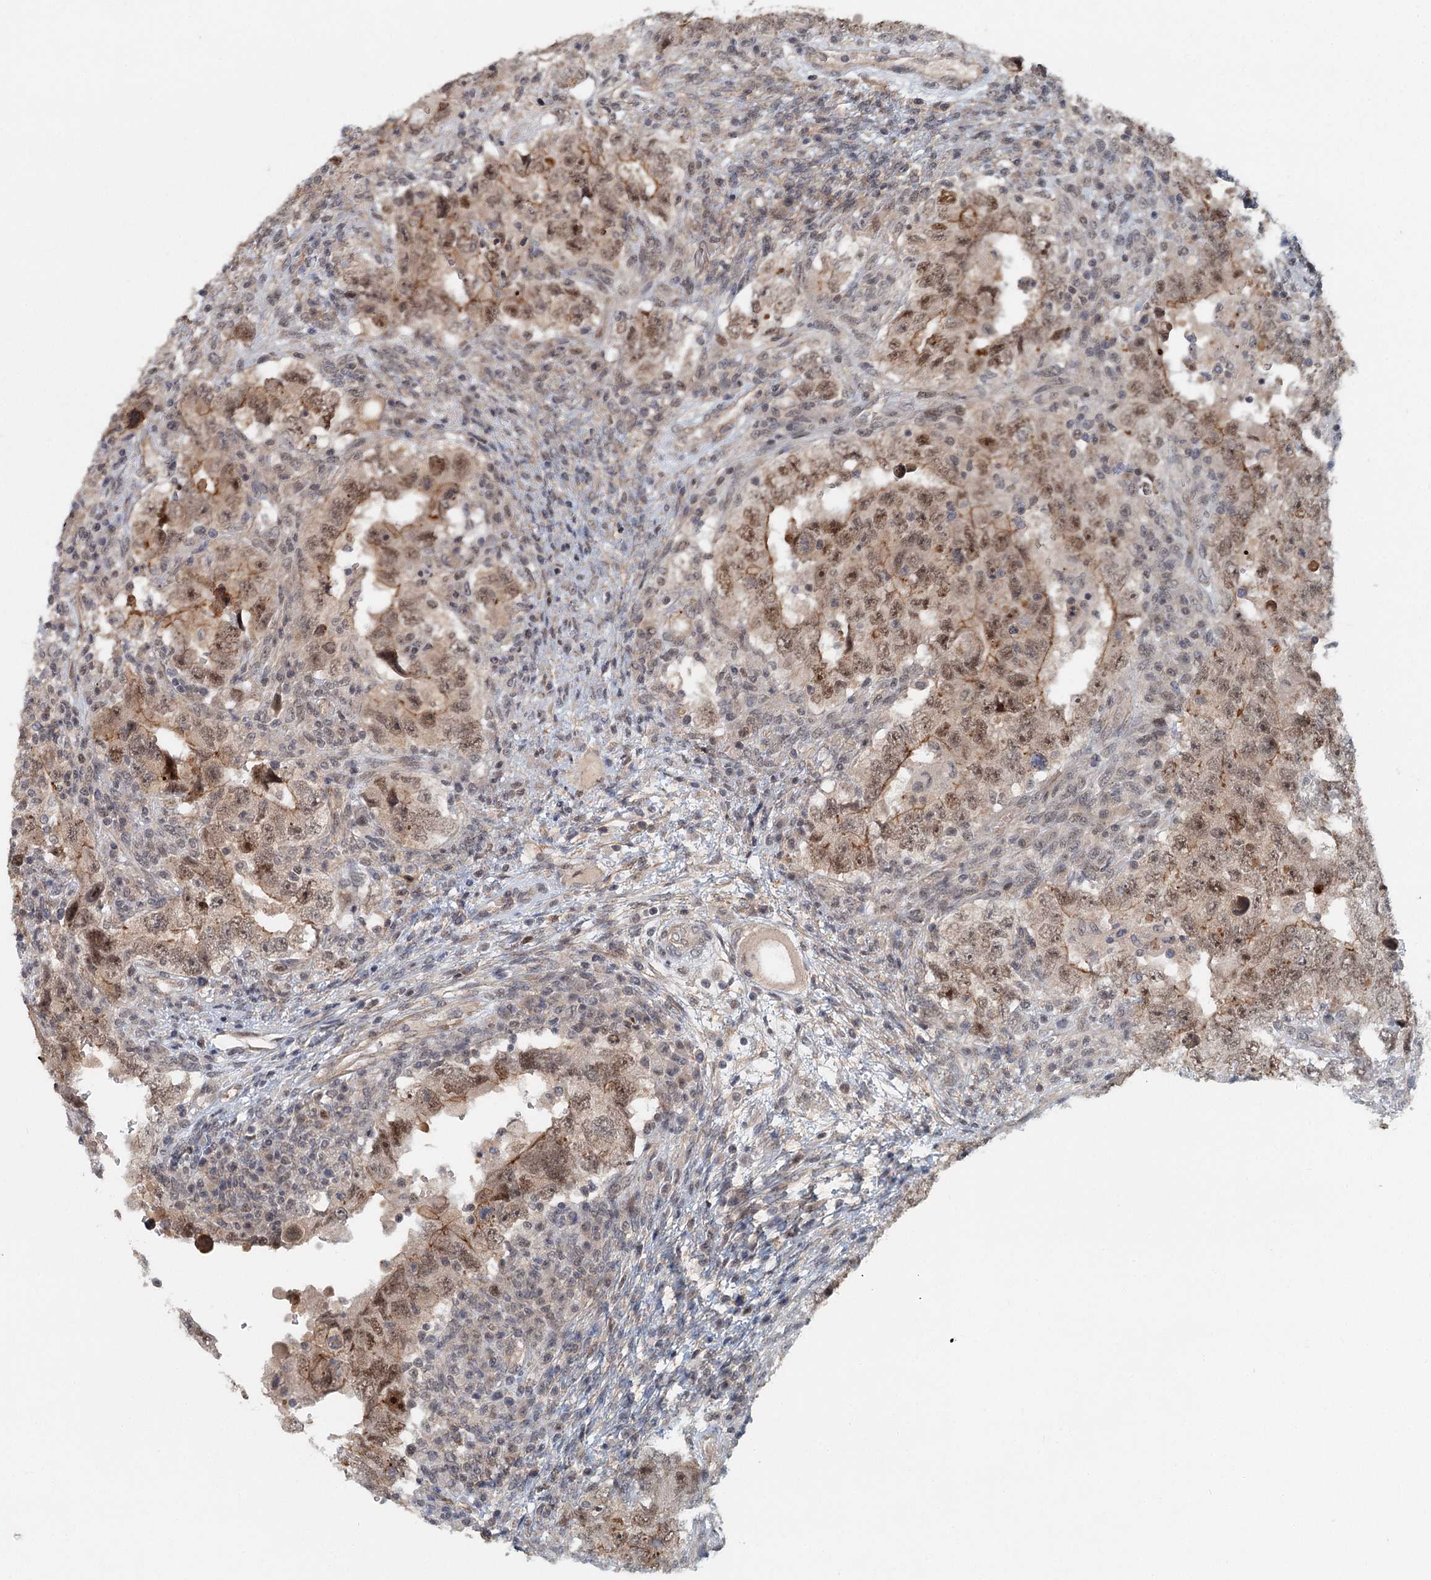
{"staining": {"intensity": "moderate", "quantity": ">75%", "location": "cytoplasmic/membranous,nuclear"}, "tissue": "testis cancer", "cell_type": "Tumor cells", "image_type": "cancer", "snomed": [{"axis": "morphology", "description": "Carcinoma, Embryonal, NOS"}, {"axis": "topography", "description": "Testis"}], "caption": "Immunohistochemical staining of human embryonal carcinoma (testis) demonstrates medium levels of moderate cytoplasmic/membranous and nuclear protein staining in about >75% of tumor cells.", "gene": "TAS2R42", "patient": {"sex": "male", "age": 26}}